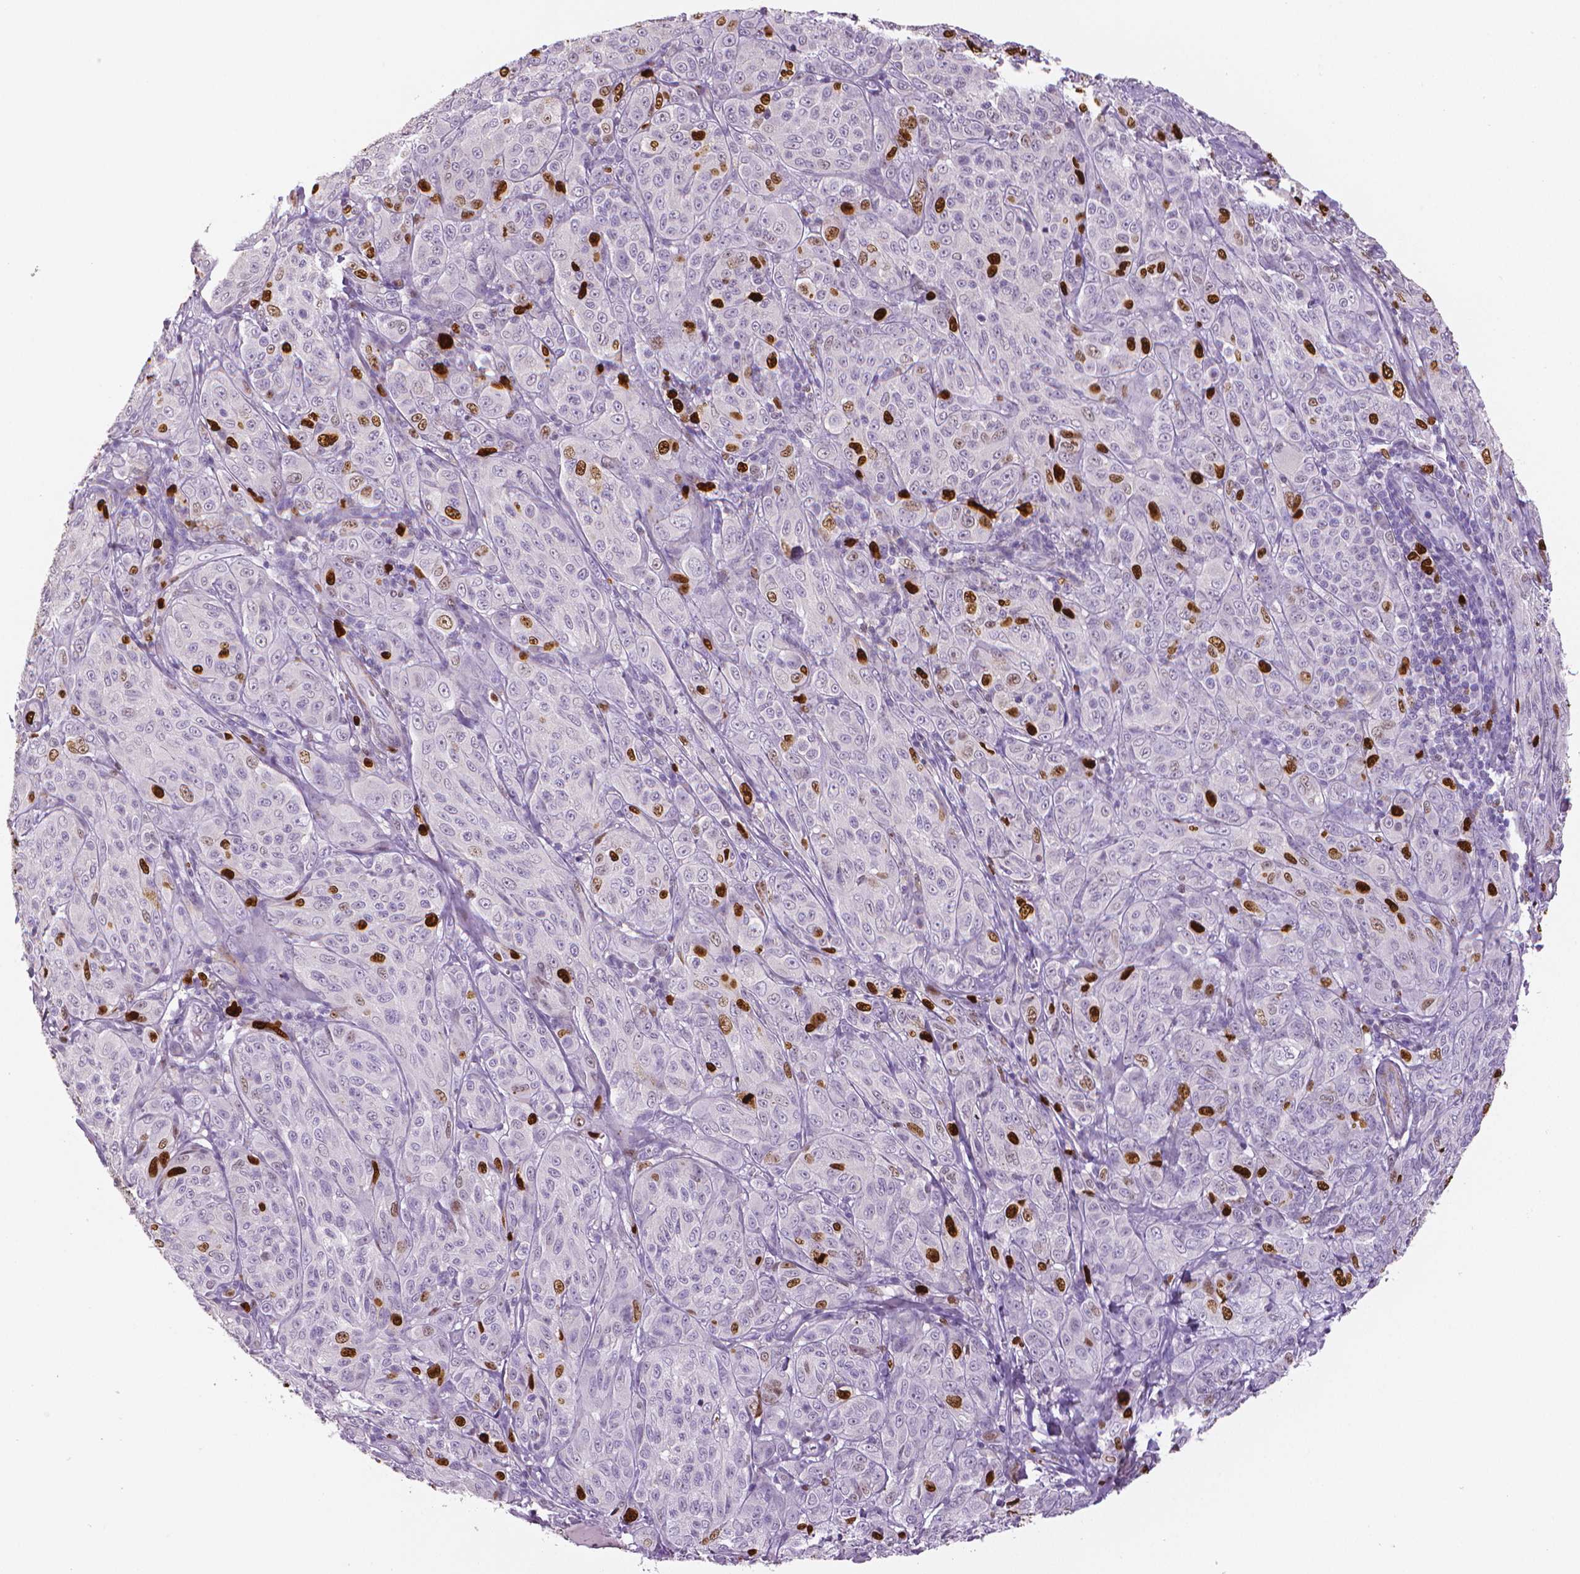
{"staining": {"intensity": "strong", "quantity": "<25%", "location": "nuclear"}, "tissue": "melanoma", "cell_type": "Tumor cells", "image_type": "cancer", "snomed": [{"axis": "morphology", "description": "Malignant melanoma, NOS"}, {"axis": "topography", "description": "Skin"}], "caption": "This is an image of IHC staining of melanoma, which shows strong positivity in the nuclear of tumor cells.", "gene": "MKI67", "patient": {"sex": "male", "age": 89}}